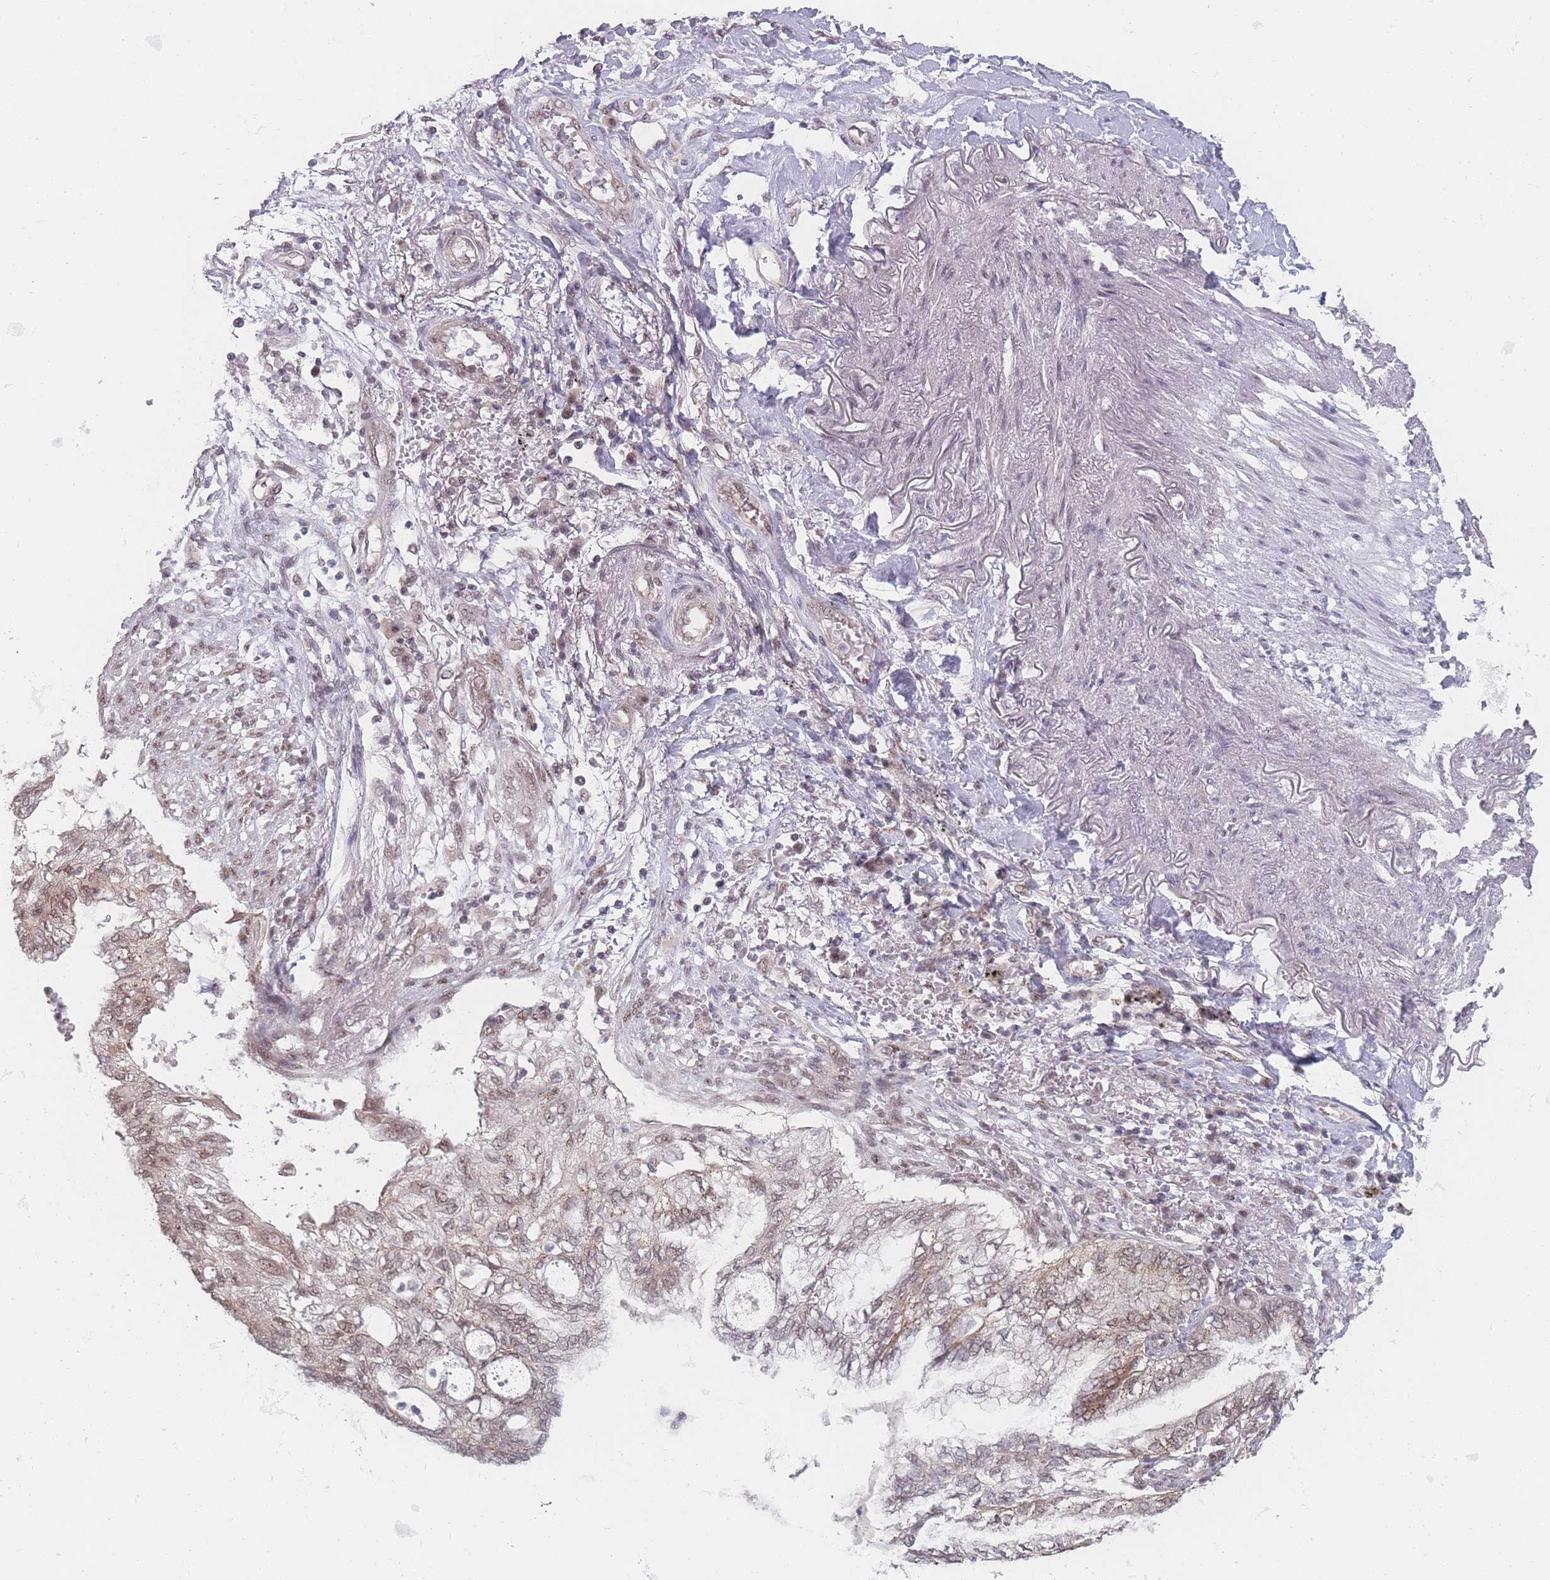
{"staining": {"intensity": "weak", "quantity": ">75%", "location": "nuclear"}, "tissue": "lung cancer", "cell_type": "Tumor cells", "image_type": "cancer", "snomed": [{"axis": "morphology", "description": "Adenocarcinoma, NOS"}, {"axis": "topography", "description": "Lung"}], "caption": "A low amount of weak nuclear staining is seen in about >75% of tumor cells in lung cancer (adenocarcinoma) tissue. (DAB (3,3'-diaminobenzidine) IHC with brightfield microscopy, high magnification).", "gene": "ZC3H14", "patient": {"sex": "female", "age": 70}}